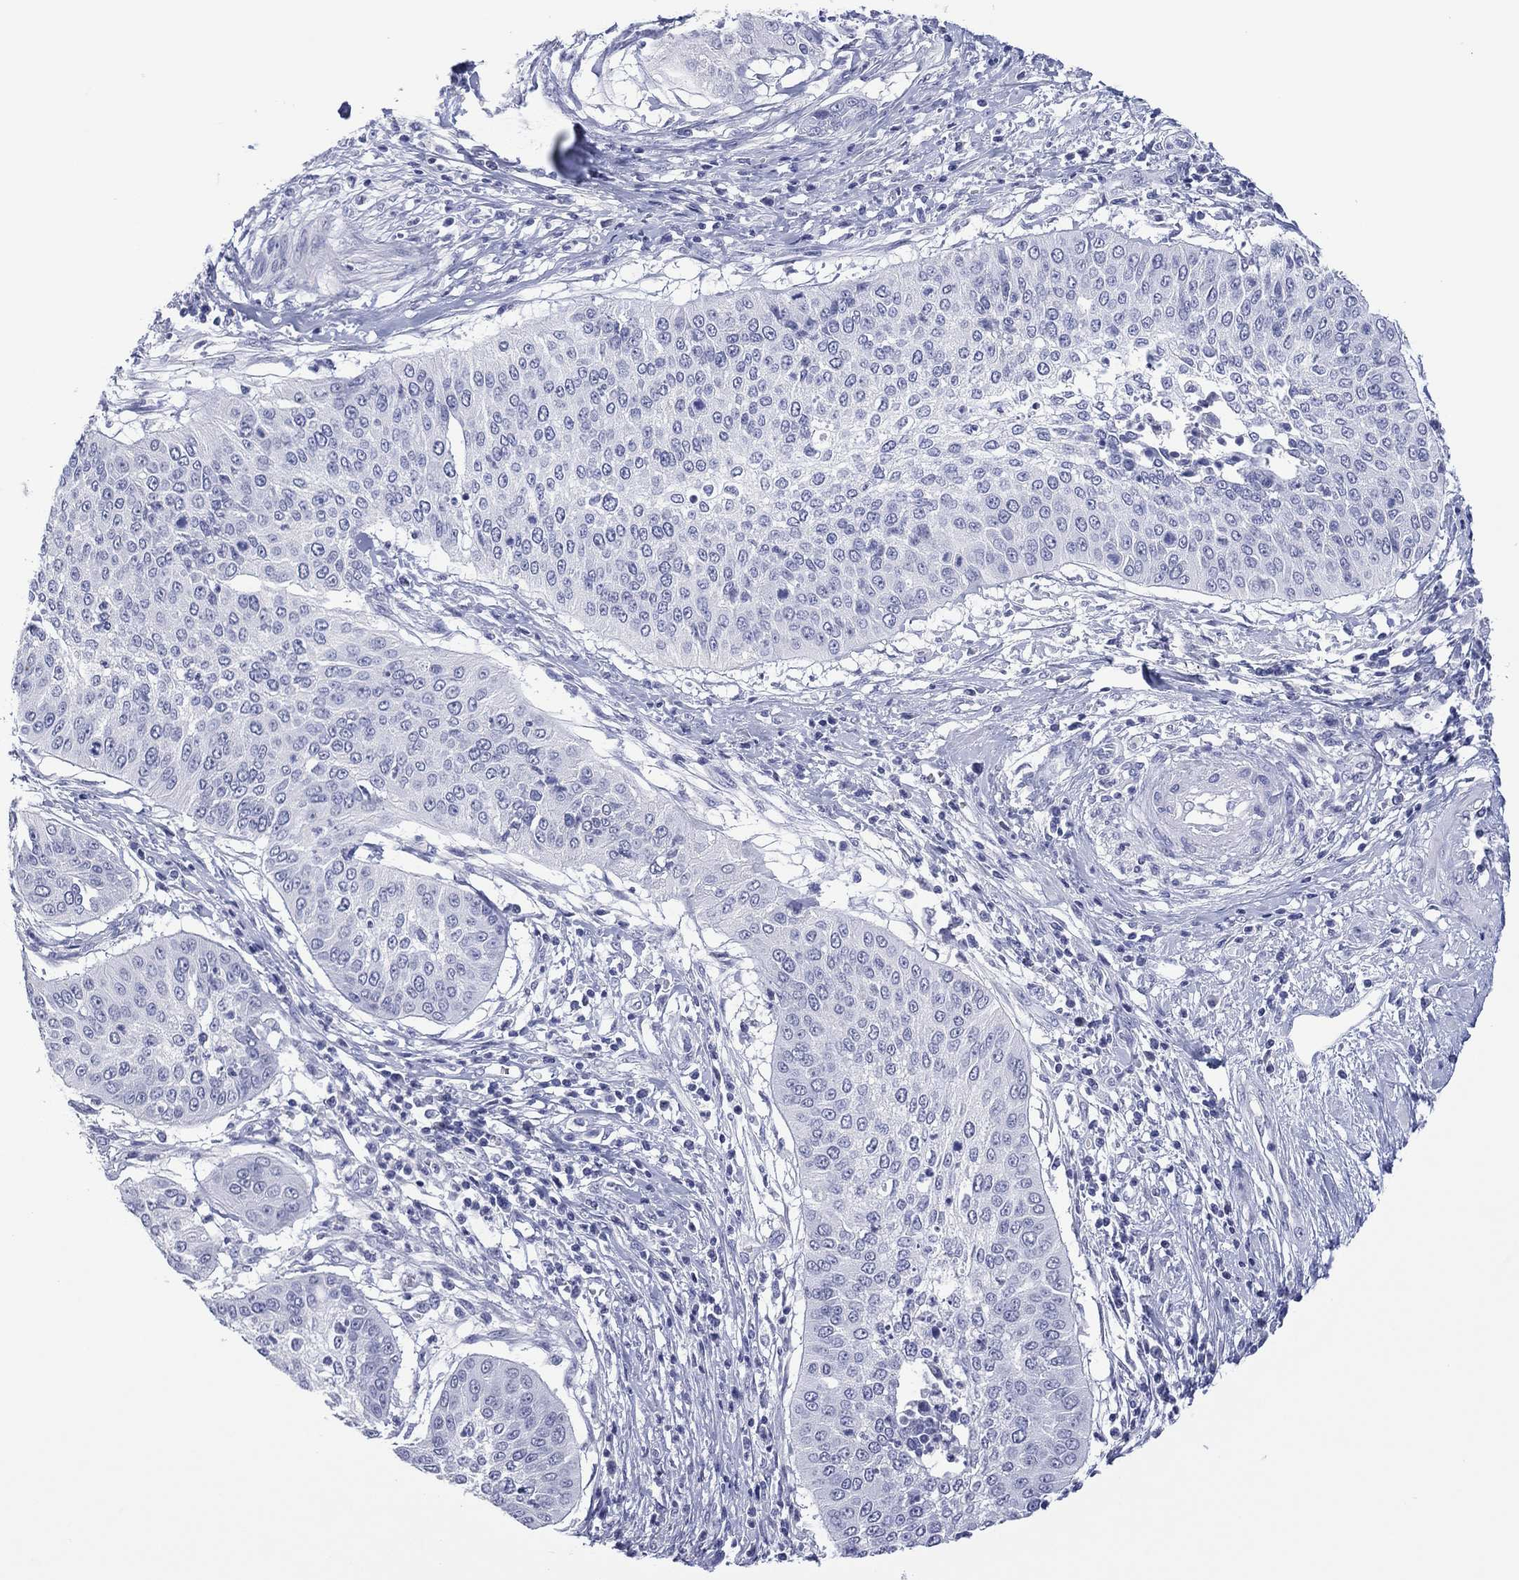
{"staining": {"intensity": "negative", "quantity": "none", "location": "none"}, "tissue": "cervical cancer", "cell_type": "Tumor cells", "image_type": "cancer", "snomed": [{"axis": "morphology", "description": "Normal tissue, NOS"}, {"axis": "morphology", "description": "Squamous cell carcinoma, NOS"}, {"axis": "topography", "description": "Cervix"}], "caption": "Photomicrograph shows no significant protein positivity in tumor cells of cervical cancer (squamous cell carcinoma).", "gene": "UTF1", "patient": {"sex": "female", "age": 39}}